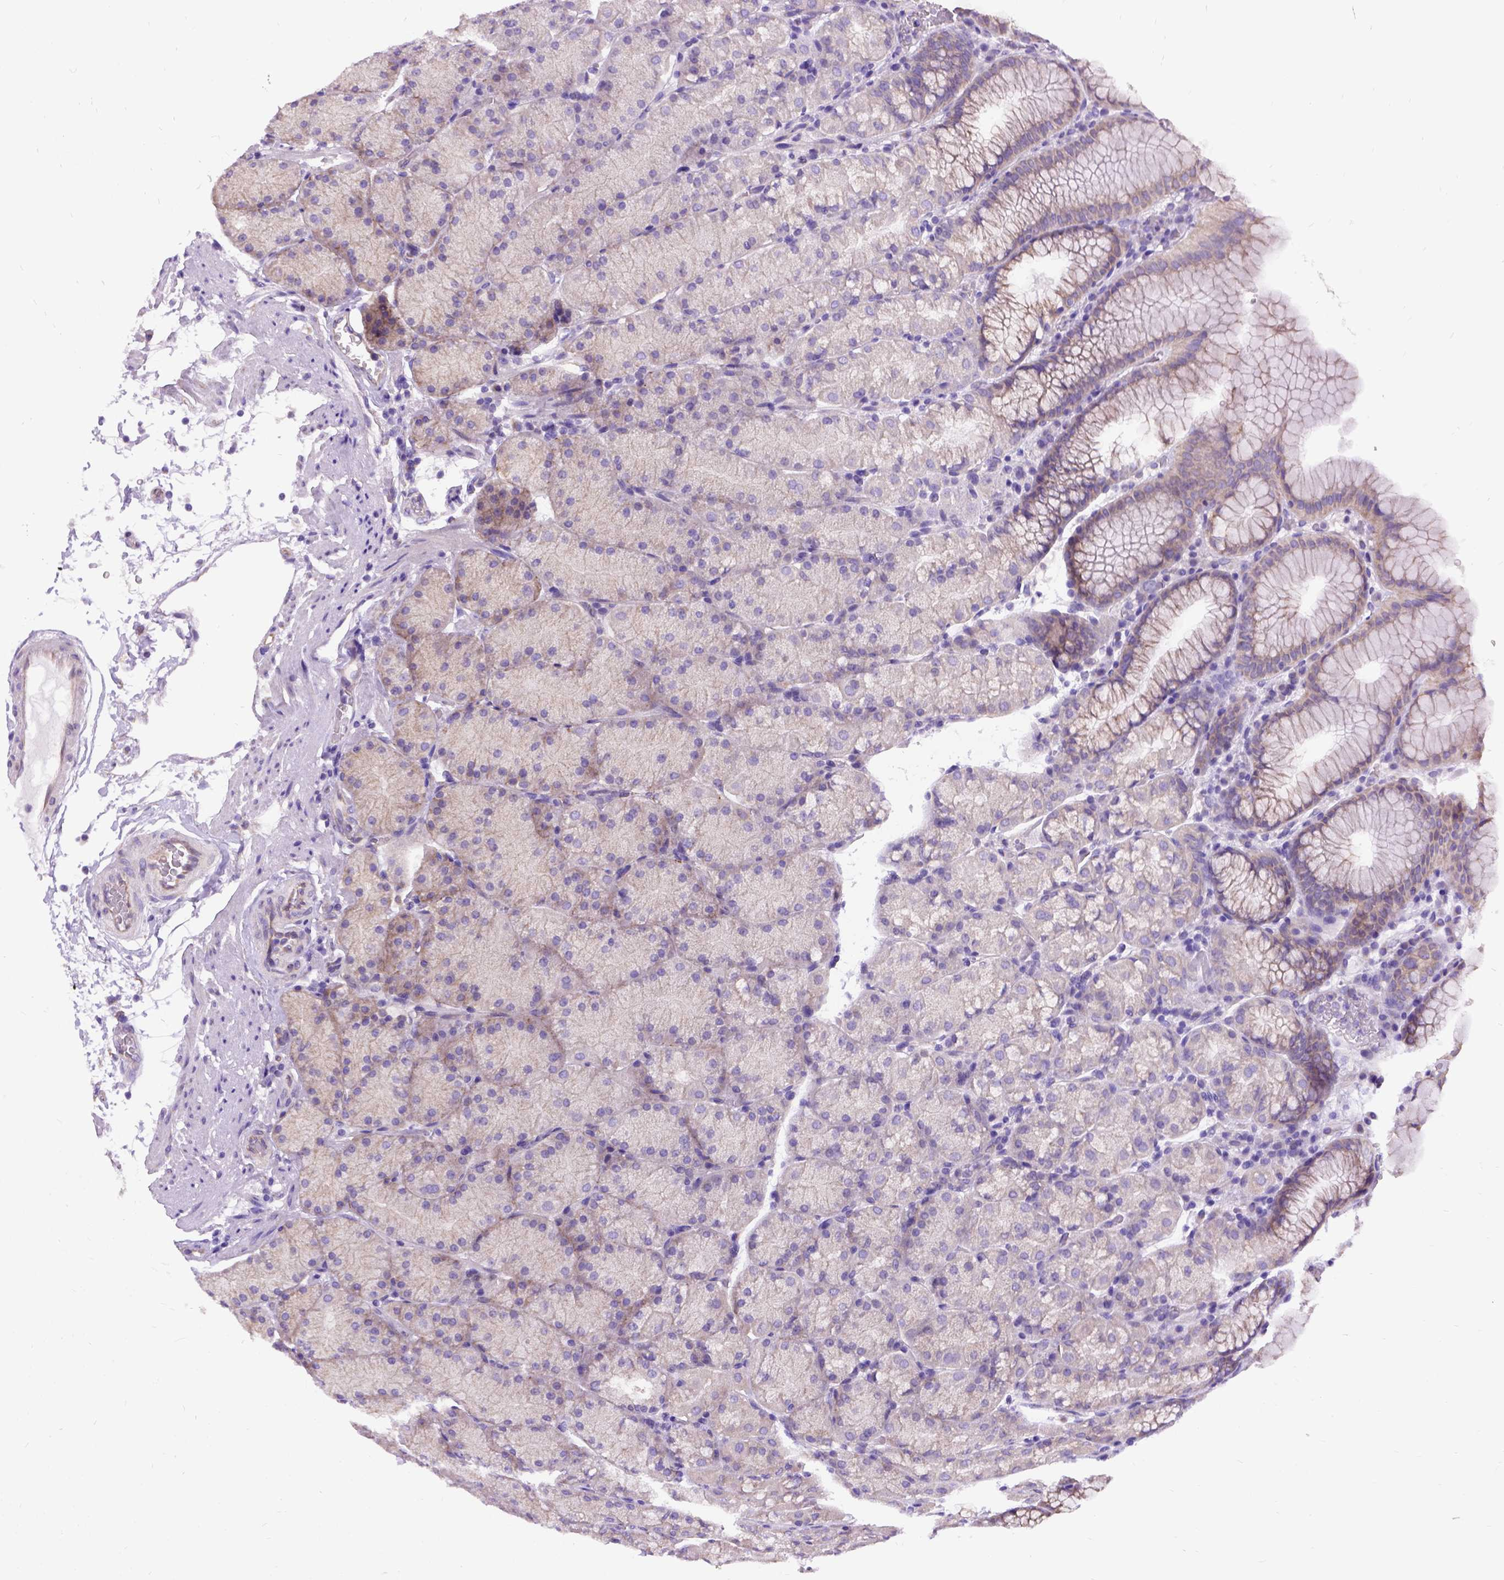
{"staining": {"intensity": "weak", "quantity": "25%-75%", "location": "cytoplasmic/membranous"}, "tissue": "stomach", "cell_type": "Glandular cells", "image_type": "normal", "snomed": [{"axis": "morphology", "description": "Normal tissue, NOS"}, {"axis": "topography", "description": "Stomach, upper"}, {"axis": "topography", "description": "Stomach"}], "caption": "Immunohistochemistry (IHC) of unremarkable stomach exhibits low levels of weak cytoplasmic/membranous positivity in approximately 25%-75% of glandular cells.", "gene": "CFAP54", "patient": {"sex": "male", "age": 76}}